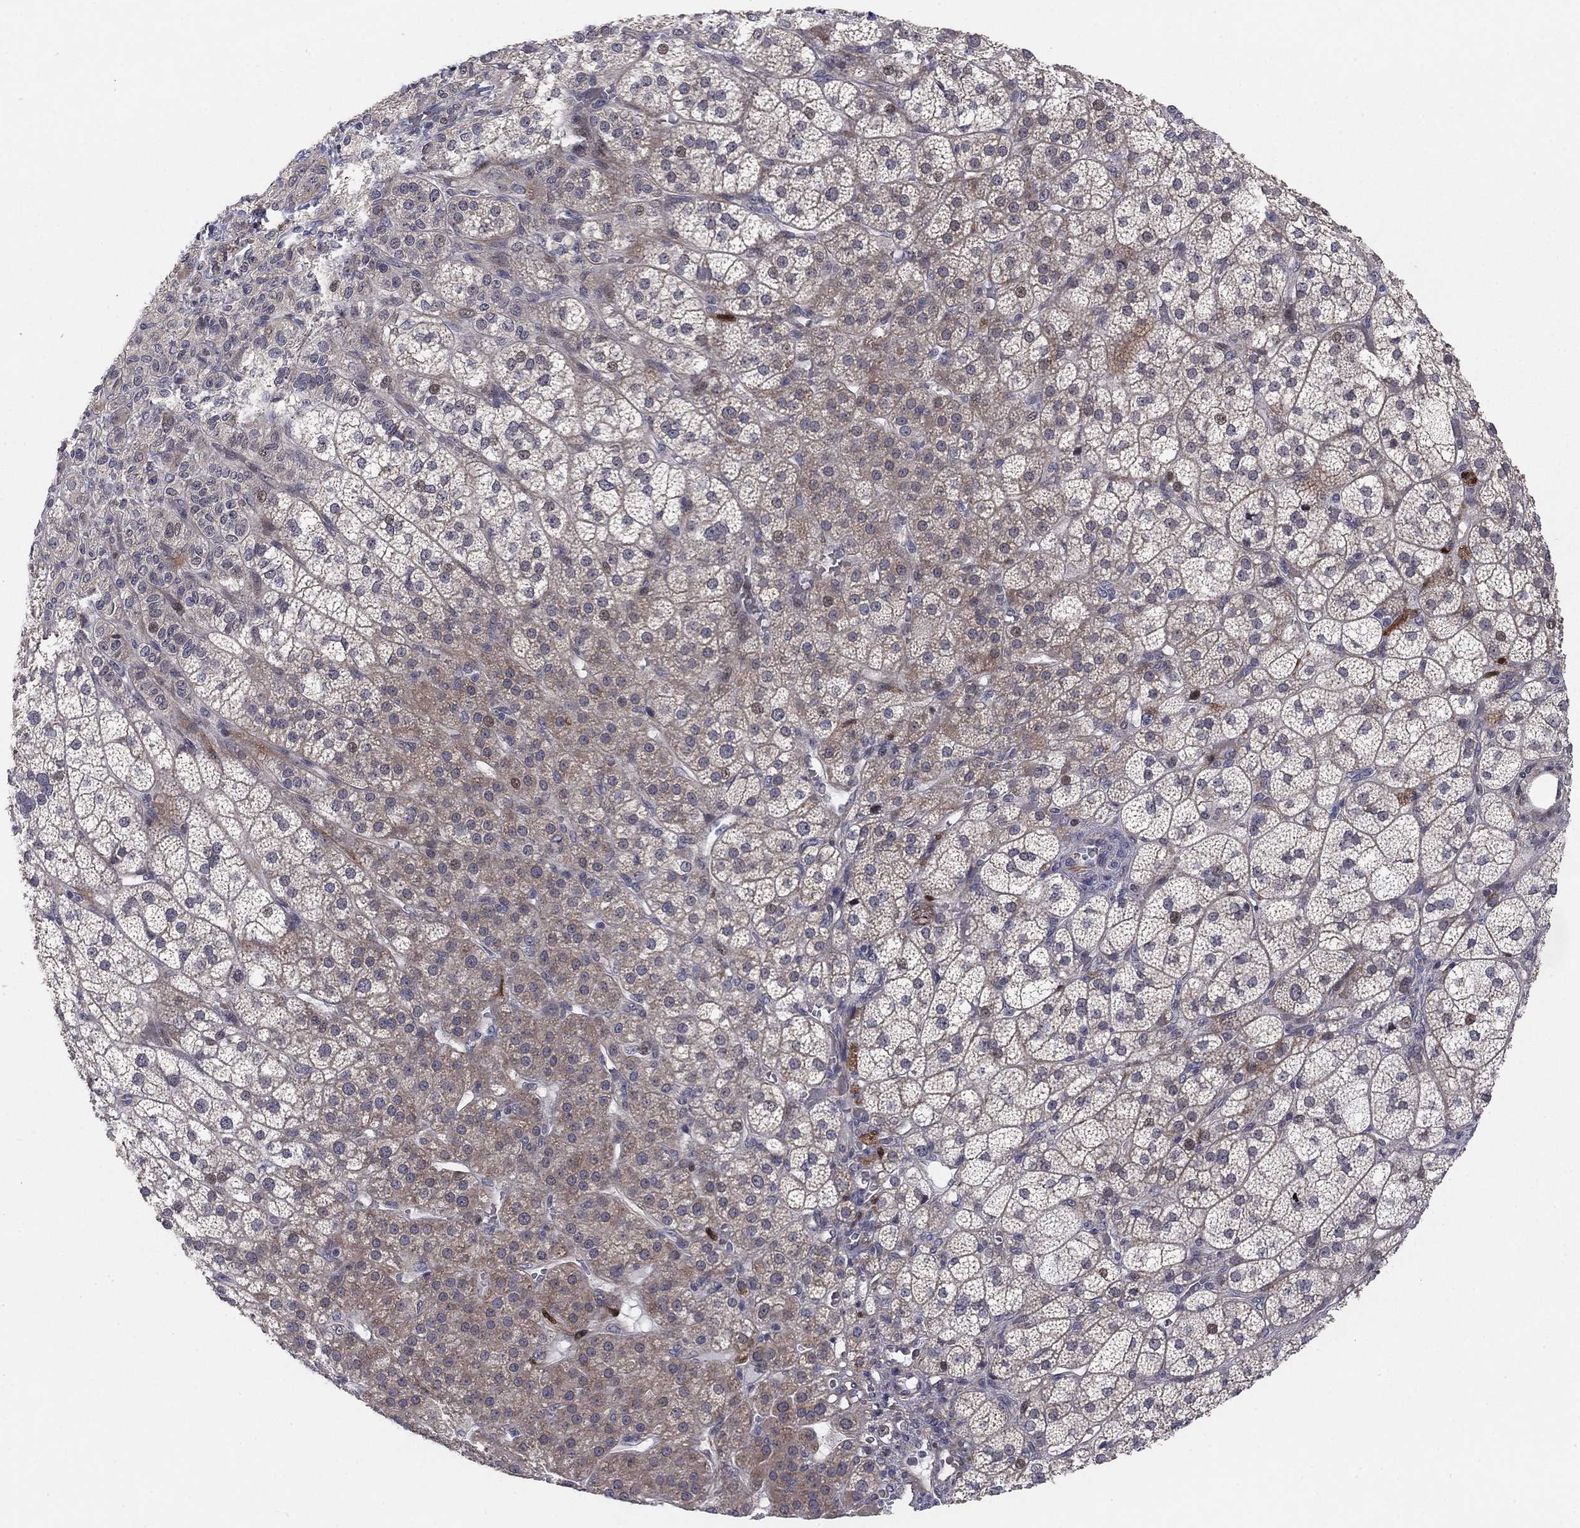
{"staining": {"intensity": "moderate", "quantity": "<25%", "location": "cytoplasmic/membranous,nuclear"}, "tissue": "adrenal gland", "cell_type": "Glandular cells", "image_type": "normal", "snomed": [{"axis": "morphology", "description": "Normal tissue, NOS"}, {"axis": "topography", "description": "Adrenal gland"}], "caption": "Immunohistochemical staining of normal adrenal gland reveals low levels of moderate cytoplasmic/membranous,nuclear expression in approximately <25% of glandular cells.", "gene": "BCL11A", "patient": {"sex": "female", "age": 60}}